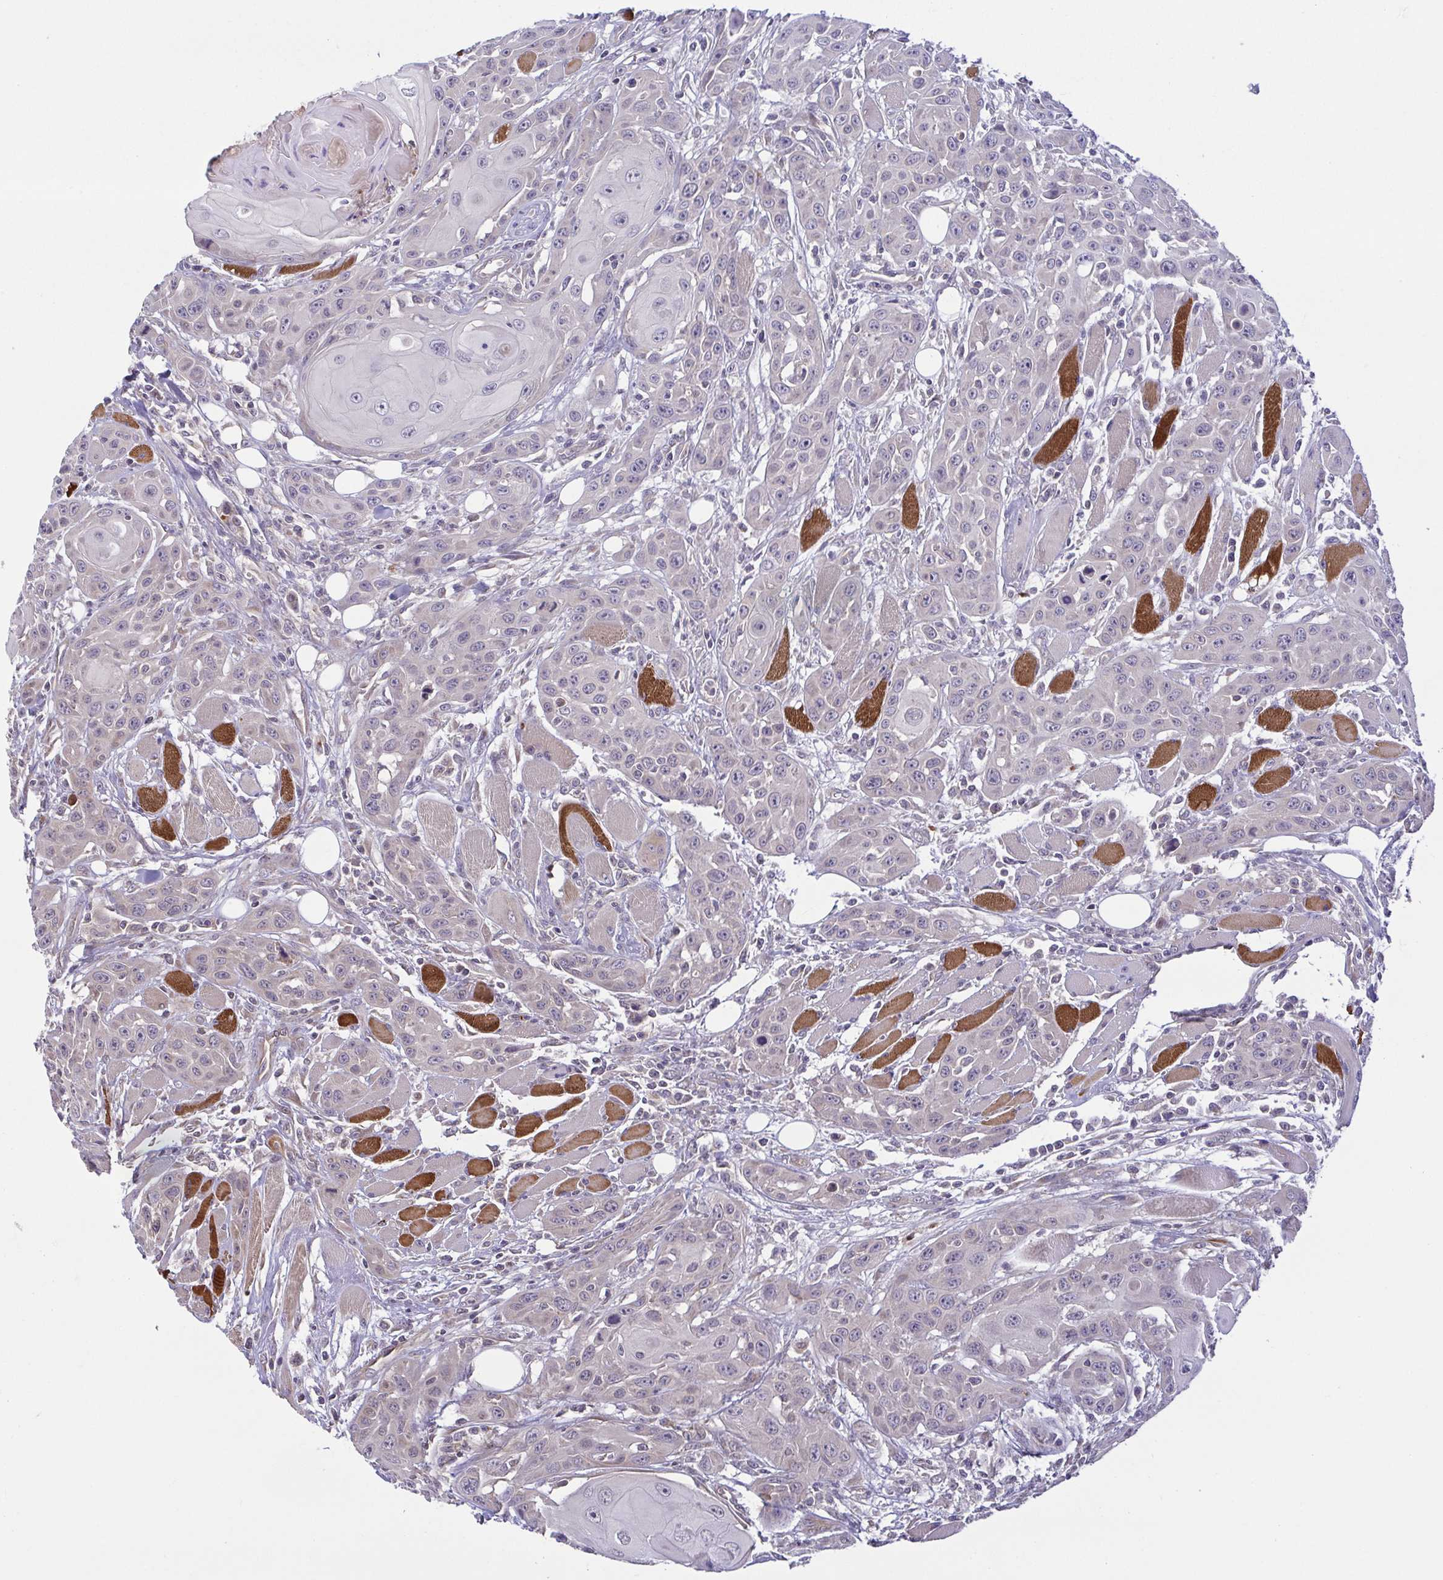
{"staining": {"intensity": "negative", "quantity": "none", "location": "none"}, "tissue": "head and neck cancer", "cell_type": "Tumor cells", "image_type": "cancer", "snomed": [{"axis": "morphology", "description": "Squamous cell carcinoma, NOS"}, {"axis": "topography", "description": "Head-Neck"}], "caption": "Immunohistochemistry (IHC) of human head and neck cancer (squamous cell carcinoma) displays no positivity in tumor cells.", "gene": "OSBPL7", "patient": {"sex": "female", "age": 80}}